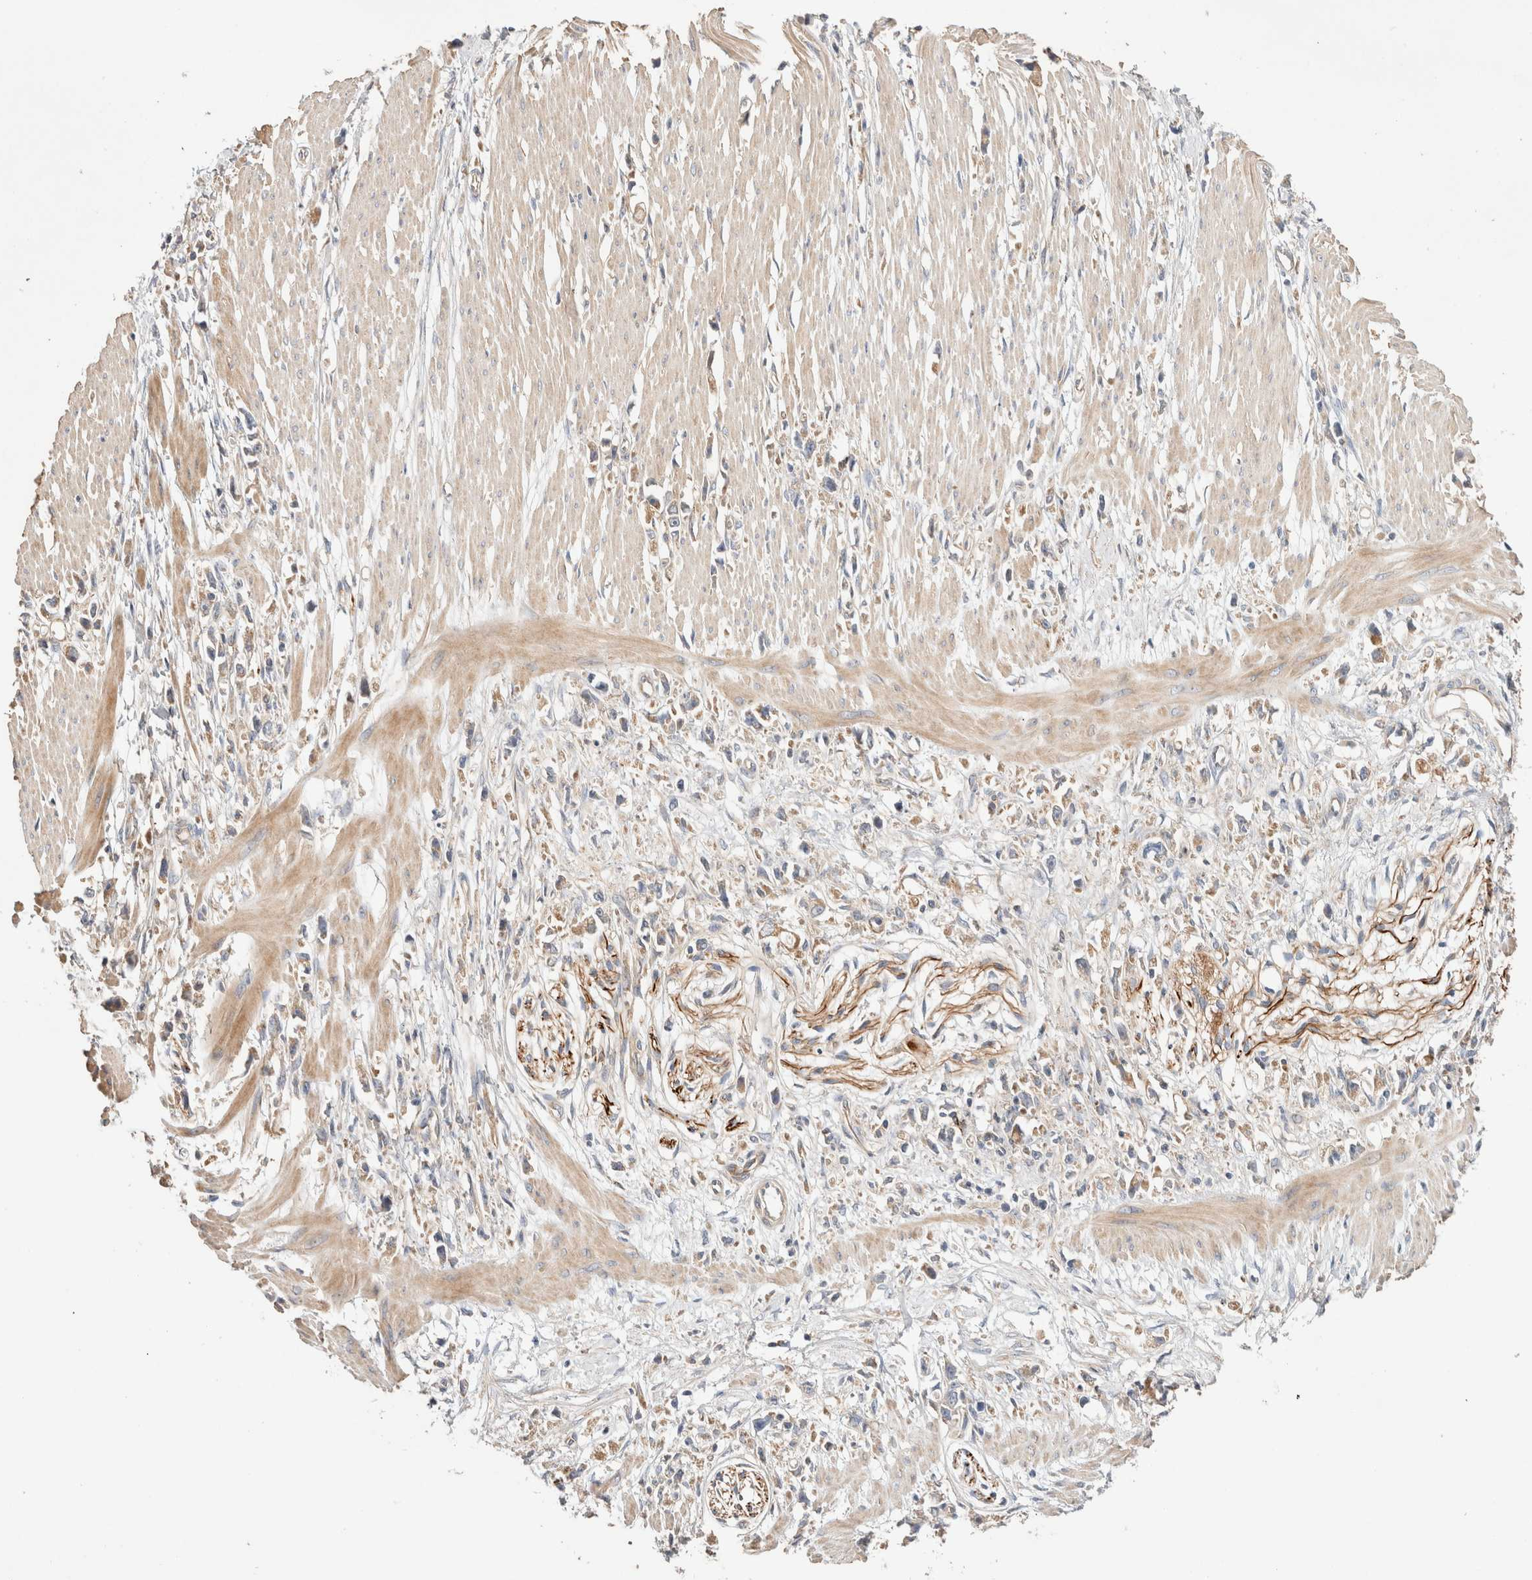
{"staining": {"intensity": "weak", "quantity": "25%-75%", "location": "cytoplasmic/membranous"}, "tissue": "stomach cancer", "cell_type": "Tumor cells", "image_type": "cancer", "snomed": [{"axis": "morphology", "description": "Adenocarcinoma, NOS"}, {"axis": "topography", "description": "Stomach"}], "caption": "Tumor cells show weak cytoplasmic/membranous staining in approximately 25%-75% of cells in stomach cancer (adenocarcinoma). The protein of interest is stained brown, and the nuclei are stained in blue (DAB (3,3'-diaminobenzidine) IHC with brightfield microscopy, high magnification).", "gene": "B3GNTL1", "patient": {"sex": "female", "age": 59}}